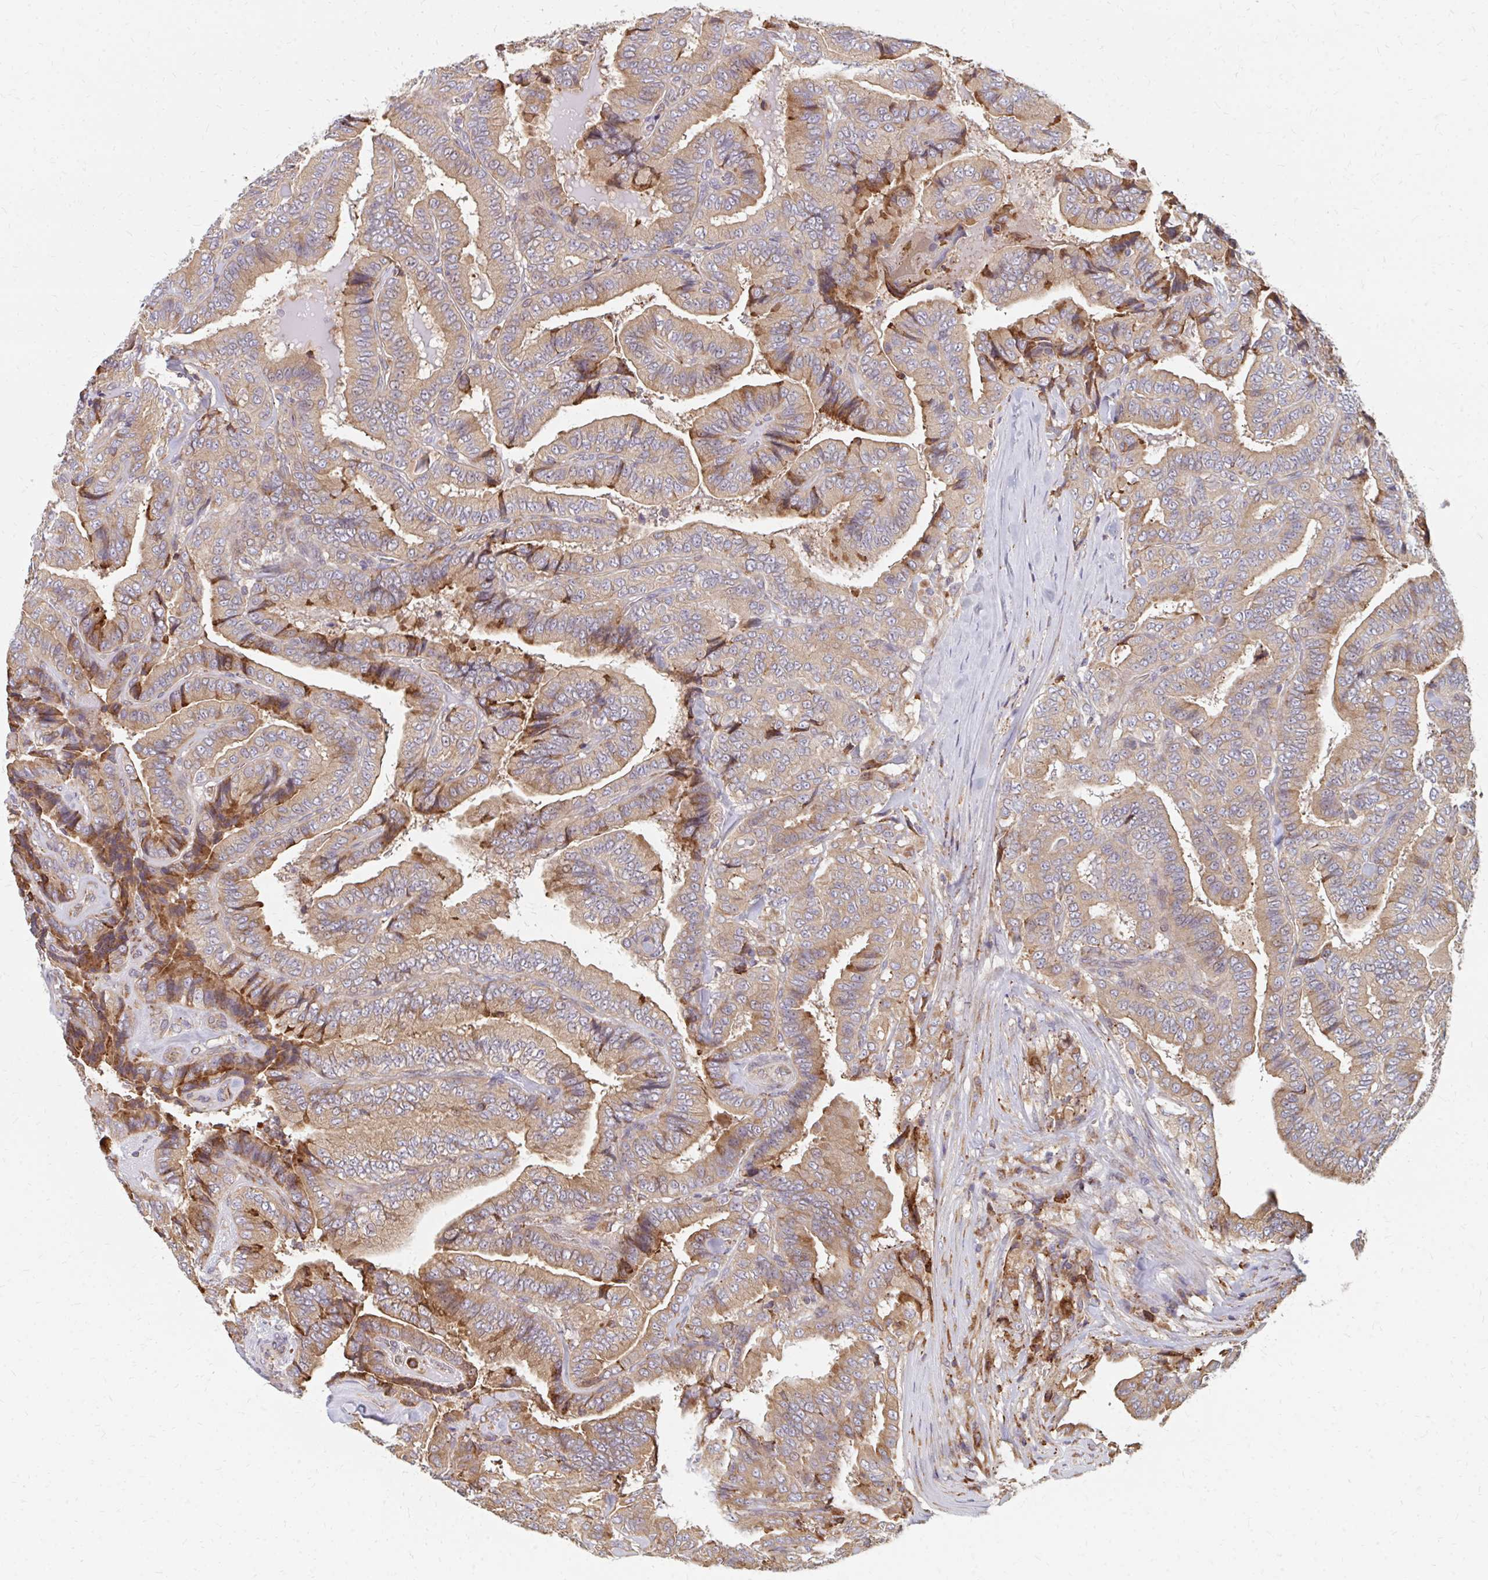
{"staining": {"intensity": "weak", "quantity": ">75%", "location": "cytoplasmic/membranous"}, "tissue": "thyroid cancer", "cell_type": "Tumor cells", "image_type": "cancer", "snomed": [{"axis": "morphology", "description": "Papillary adenocarcinoma, NOS"}, {"axis": "topography", "description": "Thyroid gland"}], "caption": "Human thyroid papillary adenocarcinoma stained with a protein marker reveals weak staining in tumor cells.", "gene": "PPP1R13L", "patient": {"sex": "male", "age": 61}}